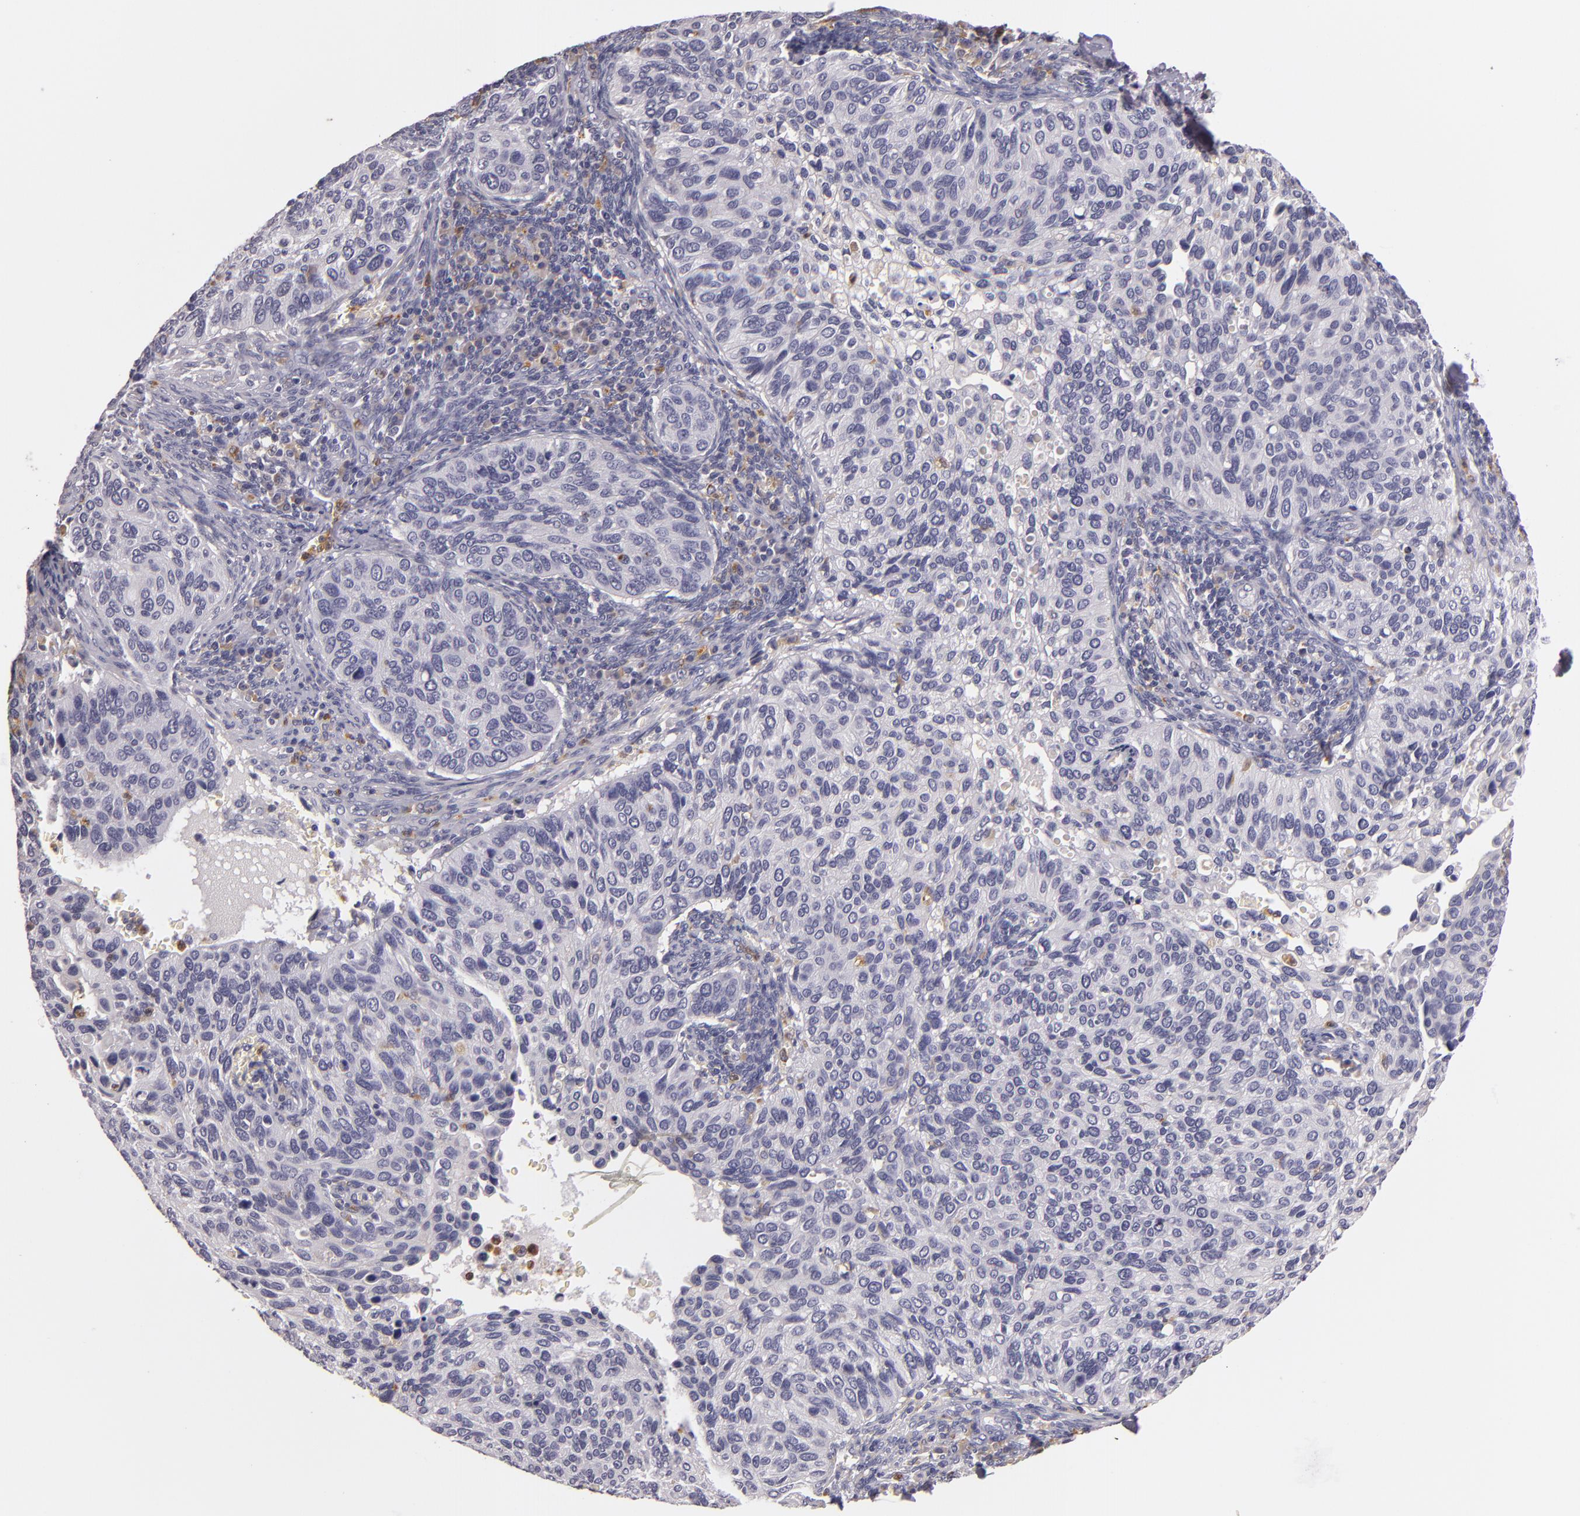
{"staining": {"intensity": "negative", "quantity": "none", "location": "none"}, "tissue": "cervical cancer", "cell_type": "Tumor cells", "image_type": "cancer", "snomed": [{"axis": "morphology", "description": "Adenocarcinoma, NOS"}, {"axis": "topography", "description": "Cervix"}], "caption": "Immunohistochemistry (IHC) of adenocarcinoma (cervical) displays no positivity in tumor cells. (DAB (3,3'-diaminobenzidine) immunohistochemistry visualized using brightfield microscopy, high magnification).", "gene": "TLR8", "patient": {"sex": "female", "age": 29}}